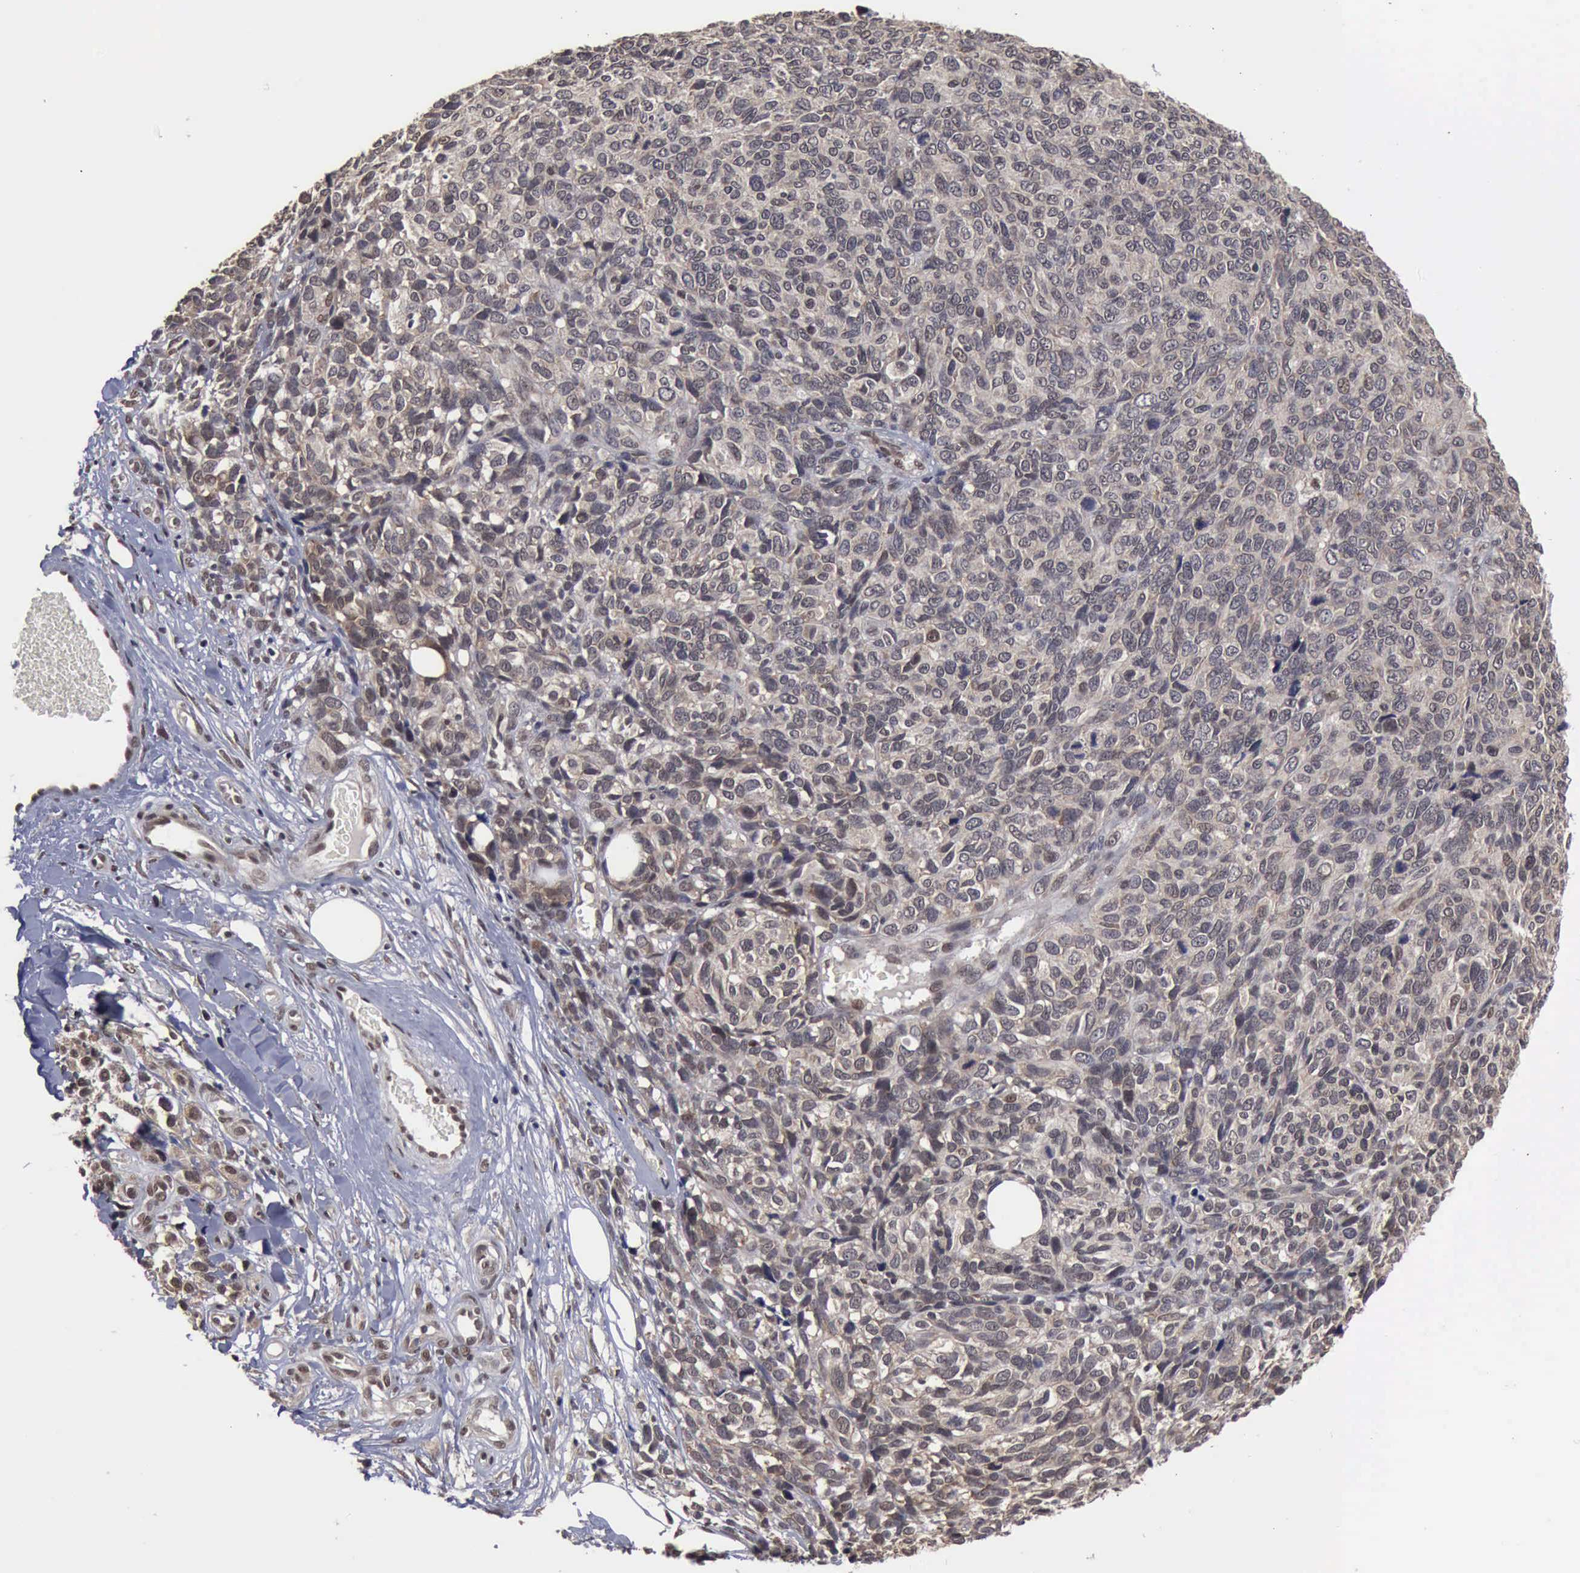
{"staining": {"intensity": "weak", "quantity": "25%-75%", "location": "cytoplasmic/membranous,nuclear"}, "tissue": "melanoma", "cell_type": "Tumor cells", "image_type": "cancer", "snomed": [{"axis": "morphology", "description": "Malignant melanoma, NOS"}, {"axis": "topography", "description": "Skin"}], "caption": "Malignant melanoma tissue reveals weak cytoplasmic/membranous and nuclear positivity in approximately 25%-75% of tumor cells (DAB (3,3'-diaminobenzidine) IHC, brown staining for protein, blue staining for nuclei).", "gene": "RTCB", "patient": {"sex": "female", "age": 85}}